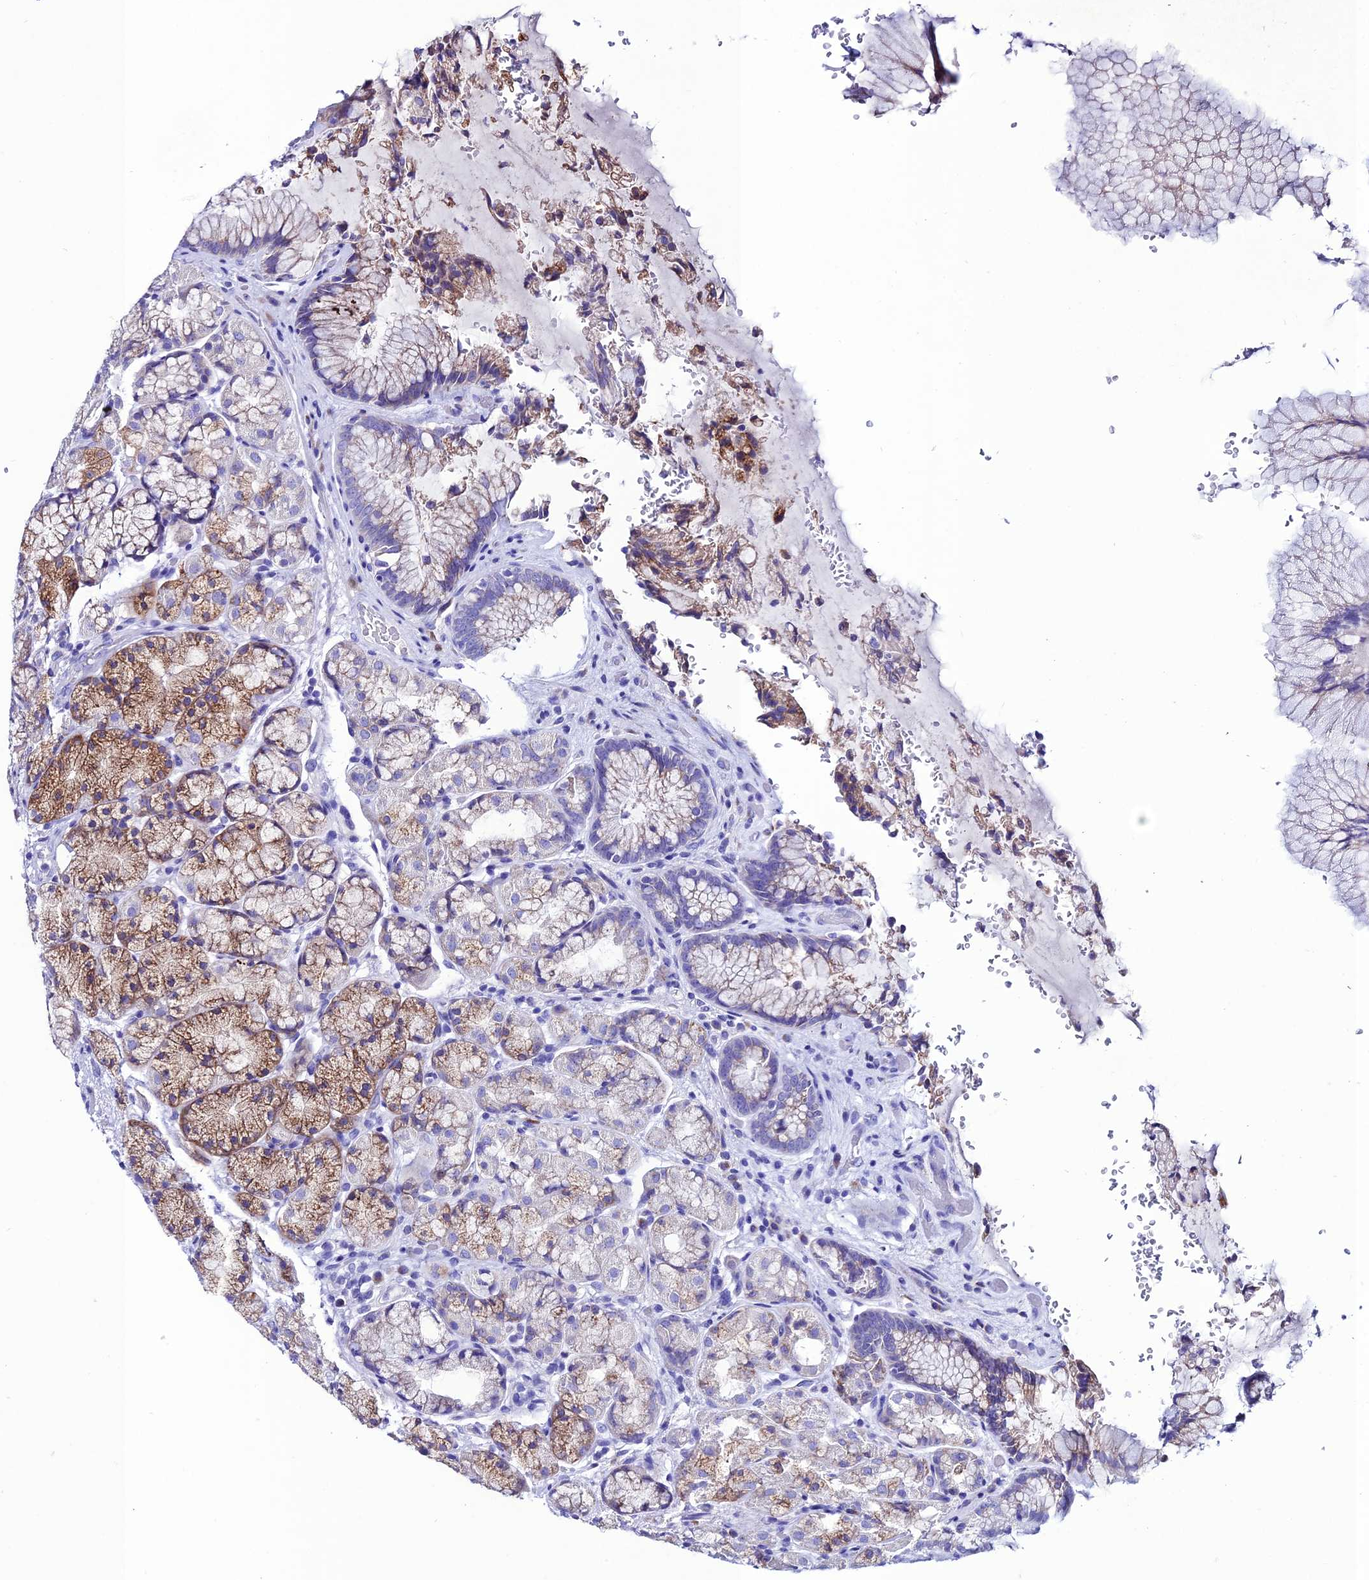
{"staining": {"intensity": "moderate", "quantity": "25%-75%", "location": "cytoplasmic/membranous"}, "tissue": "stomach", "cell_type": "Glandular cells", "image_type": "normal", "snomed": [{"axis": "morphology", "description": "Normal tissue, NOS"}, {"axis": "topography", "description": "Stomach"}], "caption": "Protein expression by immunohistochemistry demonstrates moderate cytoplasmic/membranous expression in approximately 25%-75% of glandular cells in unremarkable stomach.", "gene": "OR51Q1", "patient": {"sex": "male", "age": 63}}